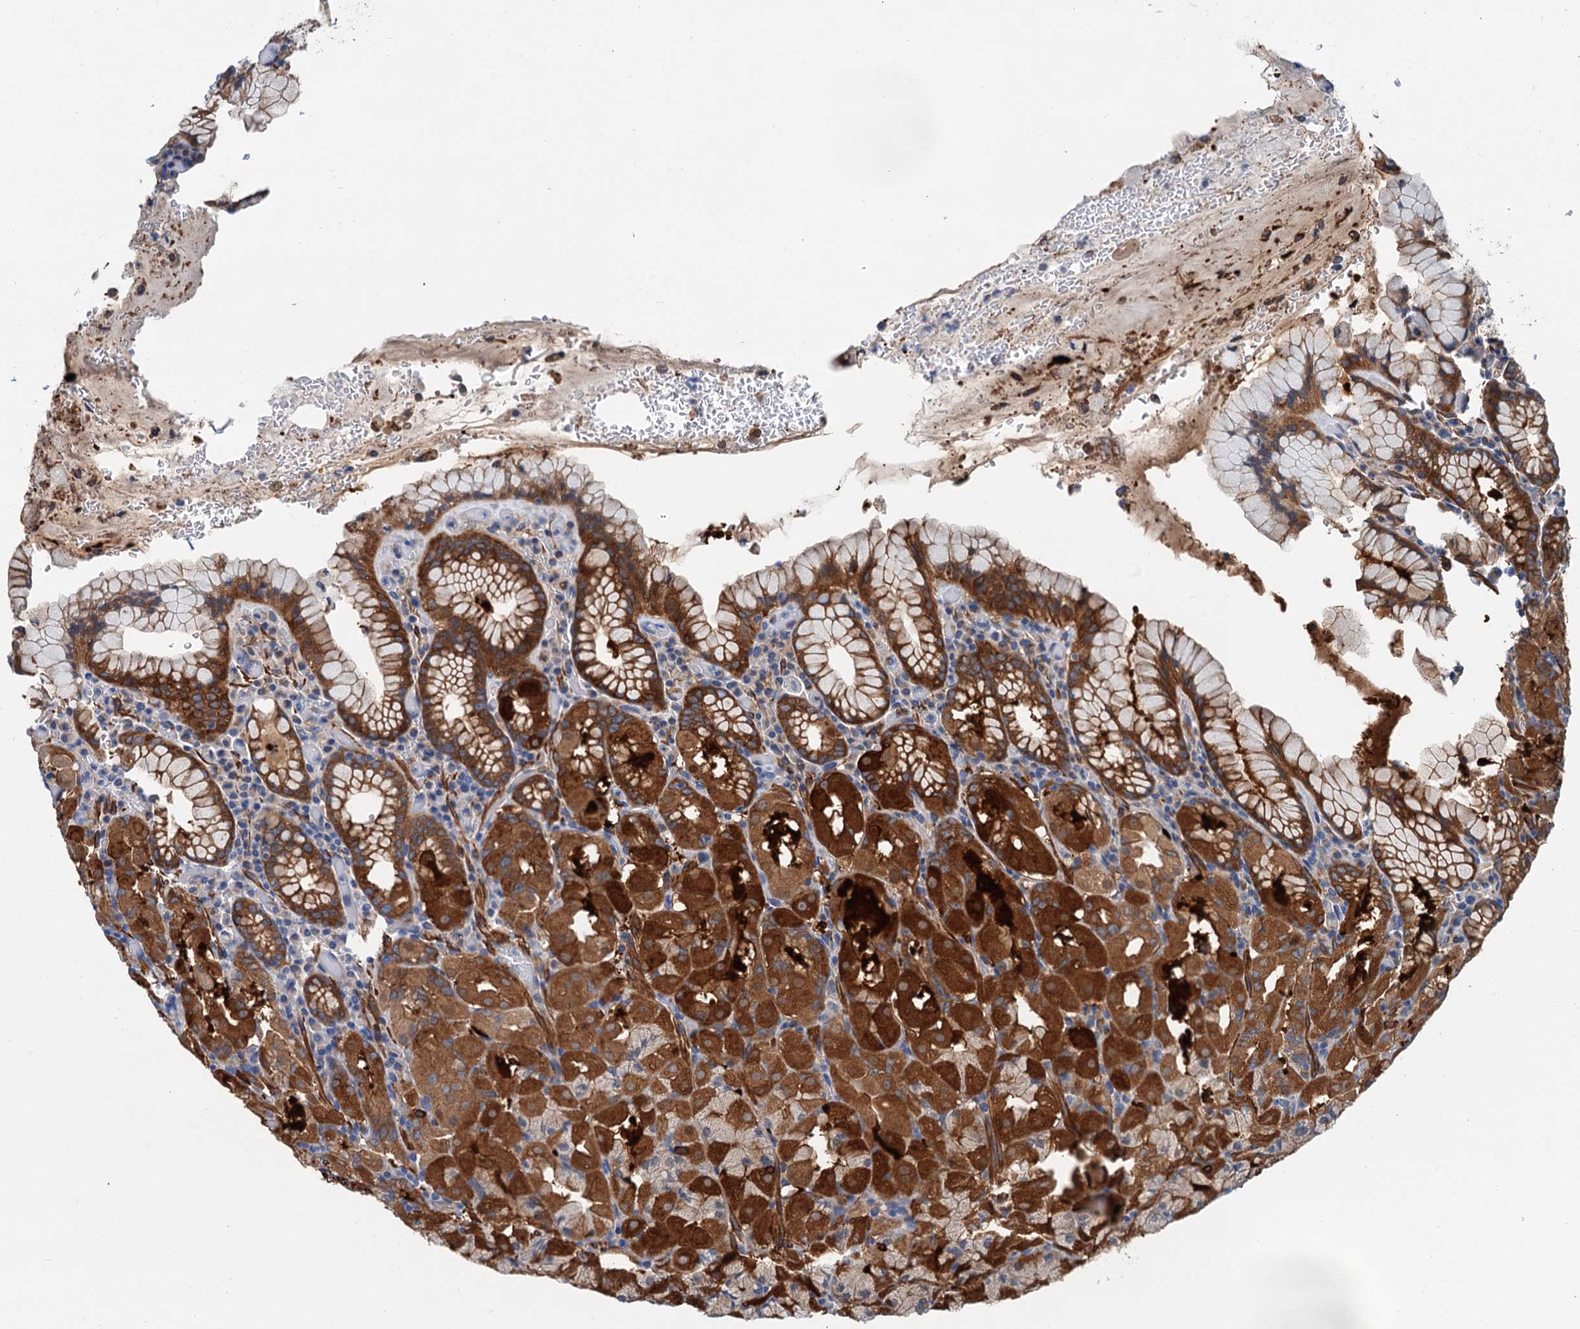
{"staining": {"intensity": "strong", "quantity": ">75%", "location": "cytoplasmic/membranous"}, "tissue": "stomach", "cell_type": "Glandular cells", "image_type": "normal", "snomed": [{"axis": "morphology", "description": "Normal tissue, NOS"}, {"axis": "topography", "description": "Stomach, upper"}, {"axis": "topography", "description": "Stomach, lower"}], "caption": "Protein positivity by IHC demonstrates strong cytoplasmic/membranous staining in approximately >75% of glandular cells in normal stomach.", "gene": "CSTPP1", "patient": {"sex": "male", "age": 80}}